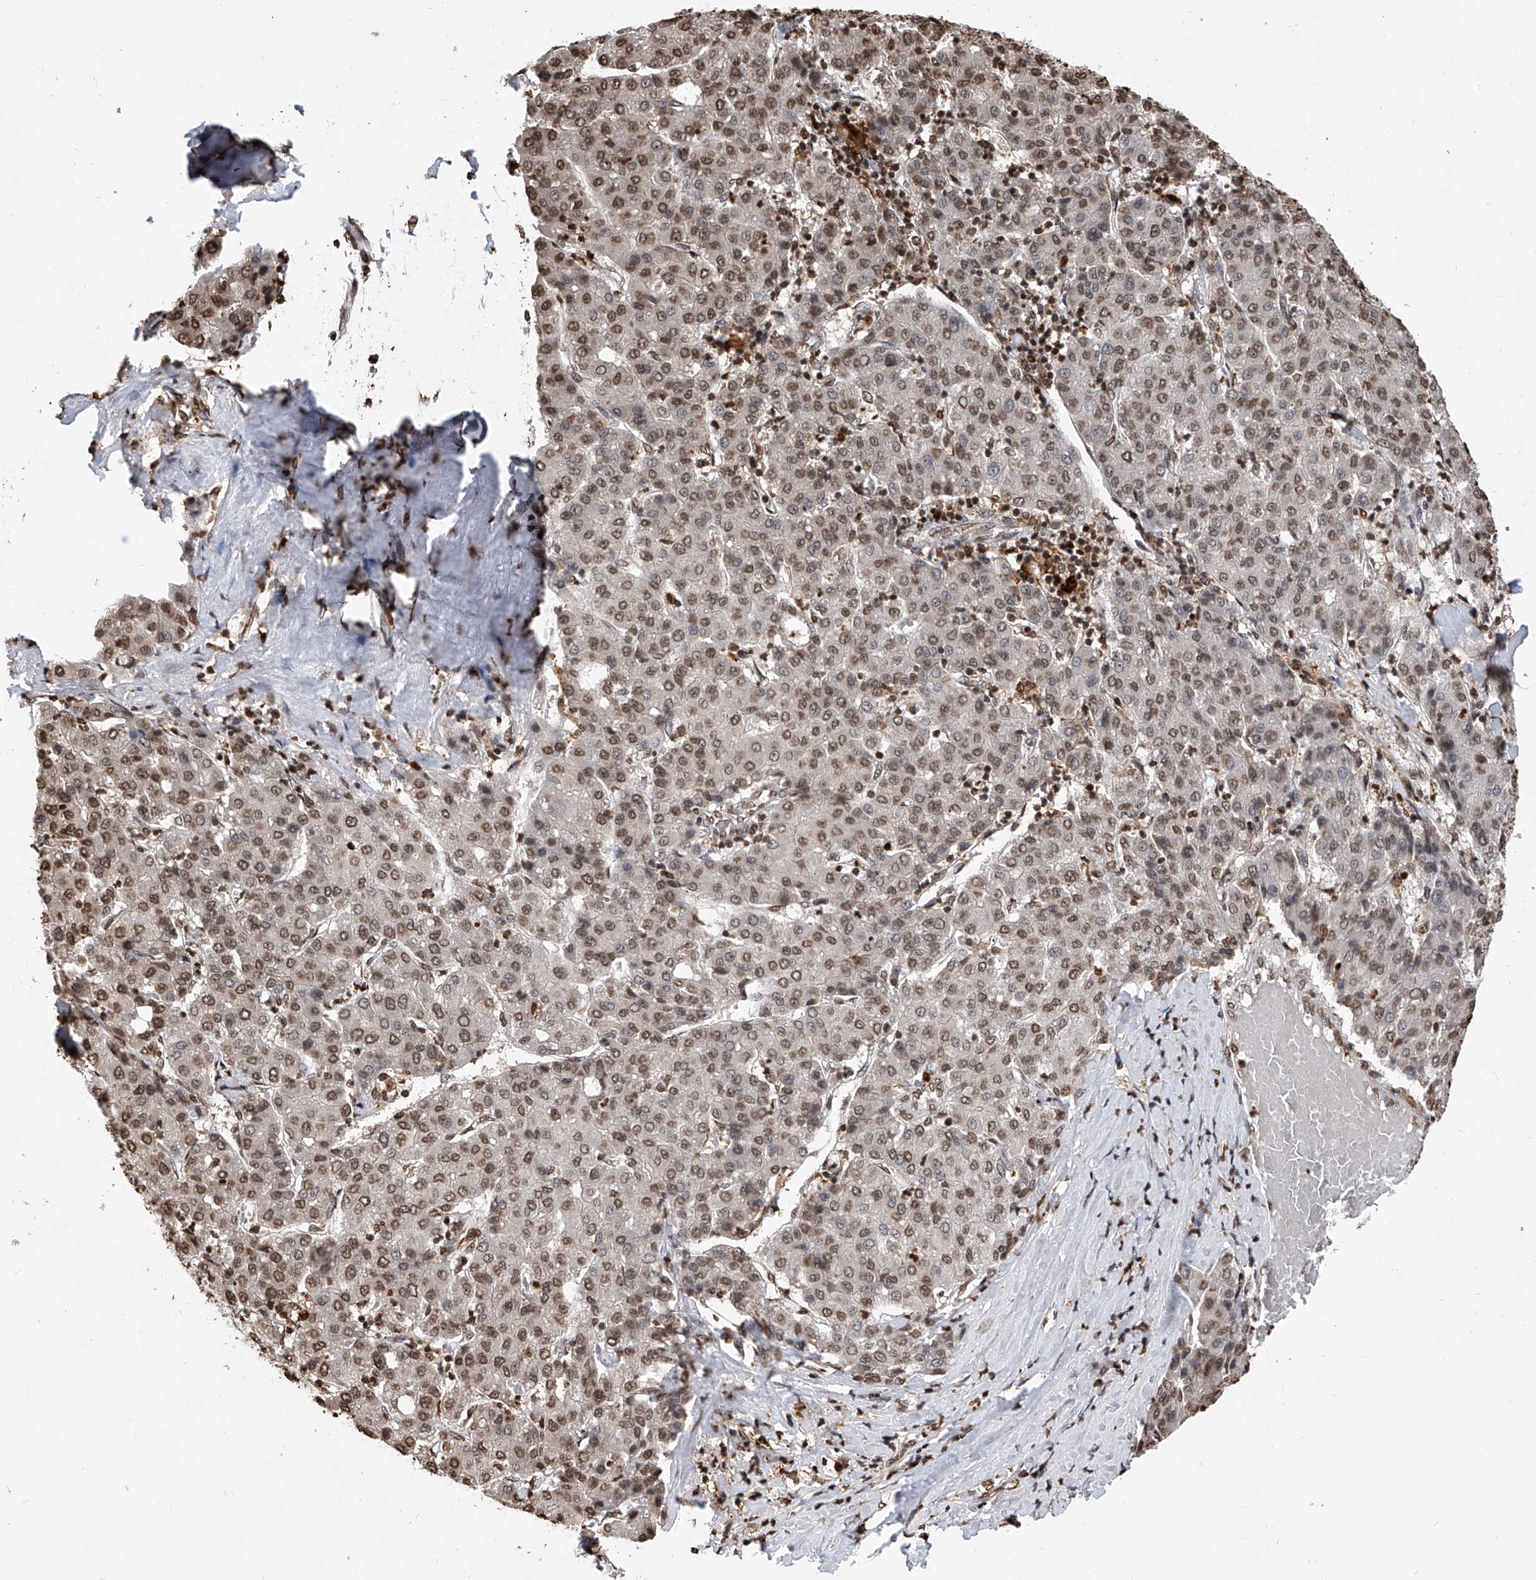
{"staining": {"intensity": "moderate", "quantity": ">75%", "location": "nuclear"}, "tissue": "liver cancer", "cell_type": "Tumor cells", "image_type": "cancer", "snomed": [{"axis": "morphology", "description": "Carcinoma, Hepatocellular, NOS"}, {"axis": "topography", "description": "Liver"}], "caption": "Immunohistochemical staining of liver hepatocellular carcinoma demonstrates moderate nuclear protein expression in about >75% of tumor cells.", "gene": "CFAP410", "patient": {"sex": "male", "age": 65}}